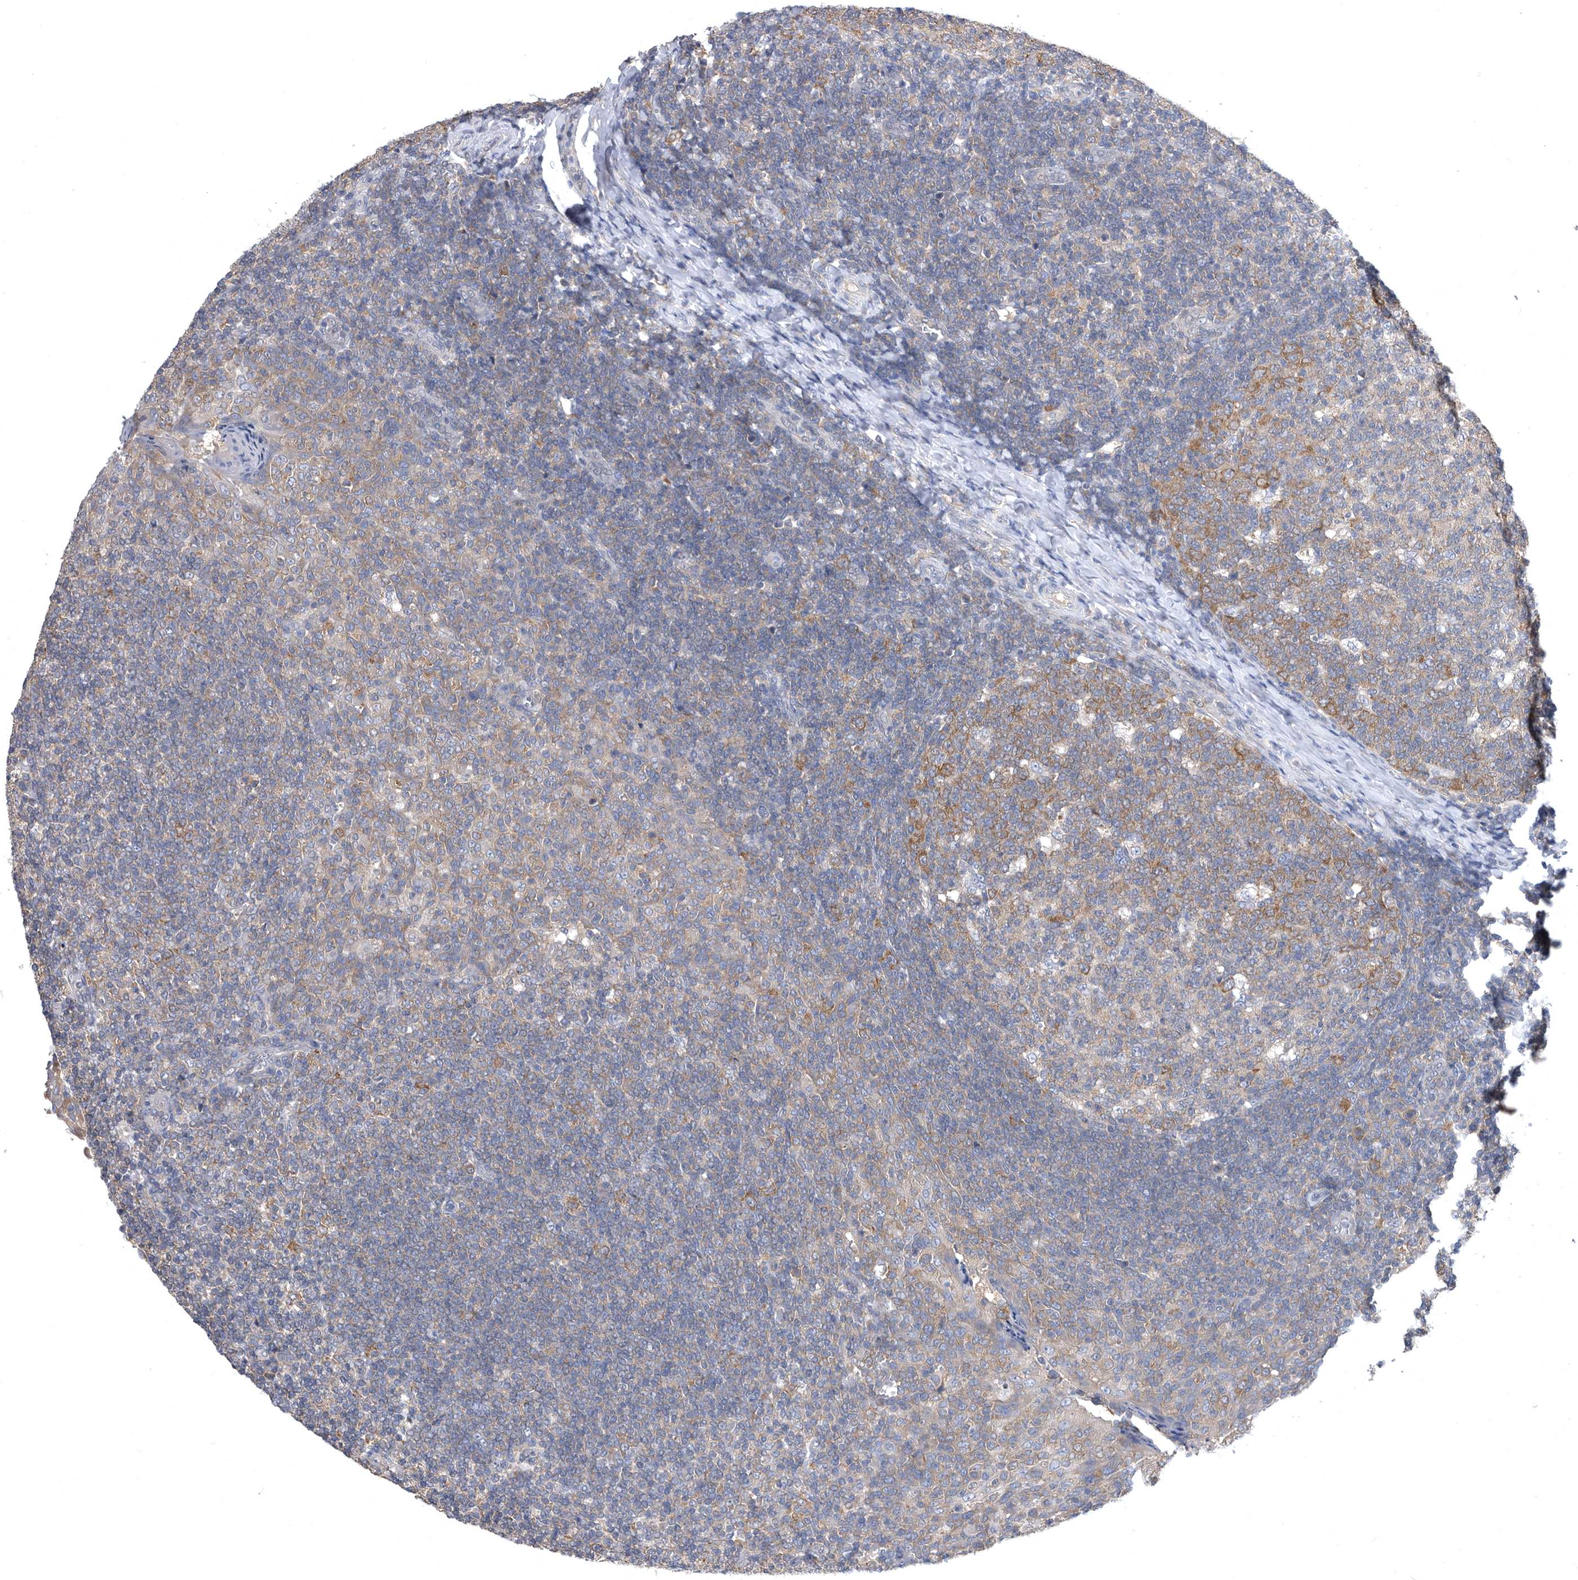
{"staining": {"intensity": "moderate", "quantity": "<25%", "location": "cytoplasmic/membranous"}, "tissue": "tonsil", "cell_type": "Germinal center cells", "image_type": "normal", "snomed": [{"axis": "morphology", "description": "Normal tissue, NOS"}, {"axis": "topography", "description": "Tonsil"}], "caption": "A low amount of moderate cytoplasmic/membranous positivity is present in about <25% of germinal center cells in benign tonsil.", "gene": "CCT4", "patient": {"sex": "female", "age": 19}}